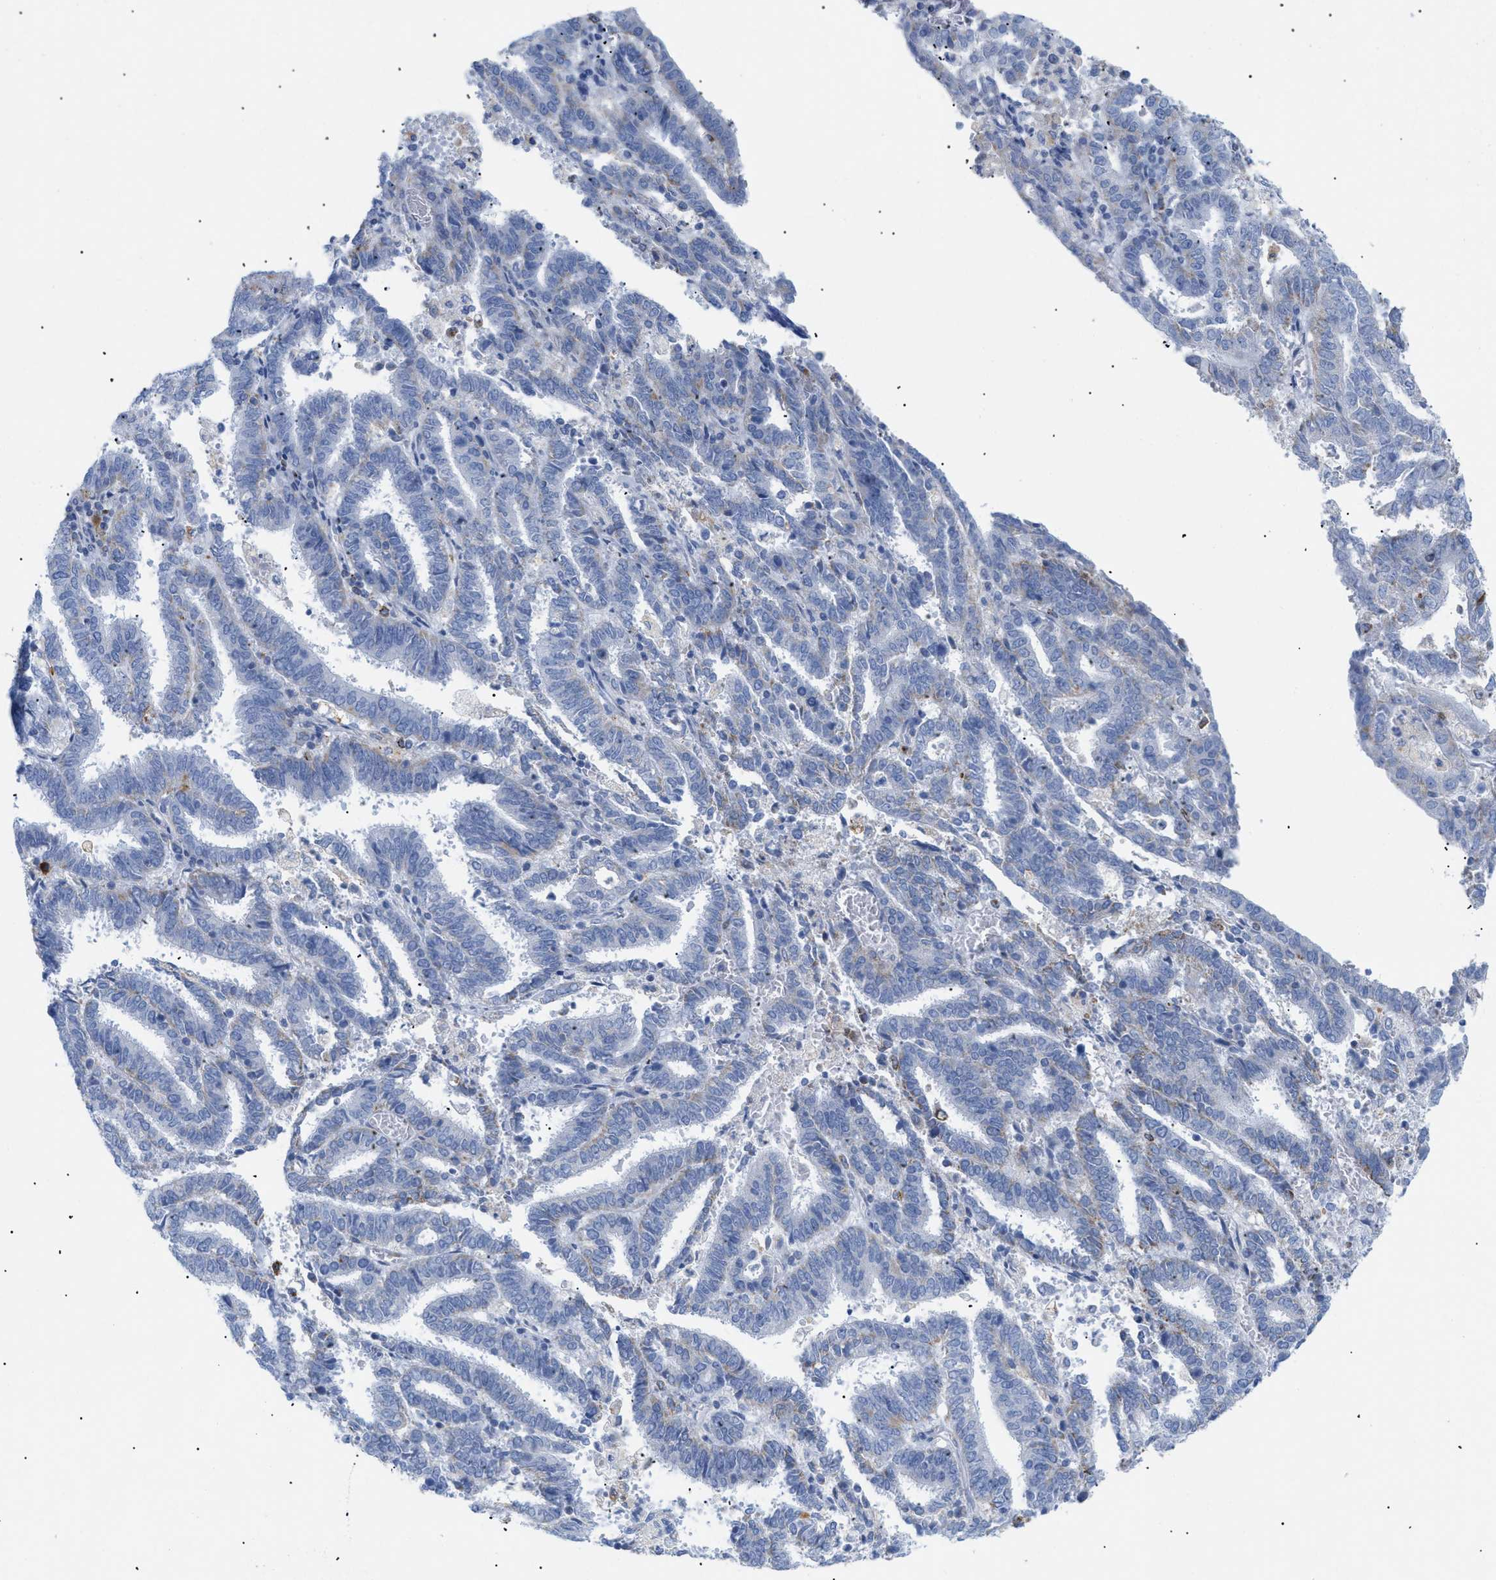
{"staining": {"intensity": "negative", "quantity": "none", "location": "none"}, "tissue": "endometrial cancer", "cell_type": "Tumor cells", "image_type": "cancer", "snomed": [{"axis": "morphology", "description": "Adenocarcinoma, NOS"}, {"axis": "topography", "description": "Uterus"}], "caption": "Immunohistochemistry of human endometrial cancer reveals no staining in tumor cells. Brightfield microscopy of immunohistochemistry (IHC) stained with DAB (brown) and hematoxylin (blue), captured at high magnification.", "gene": "DRAM2", "patient": {"sex": "female", "age": 83}}